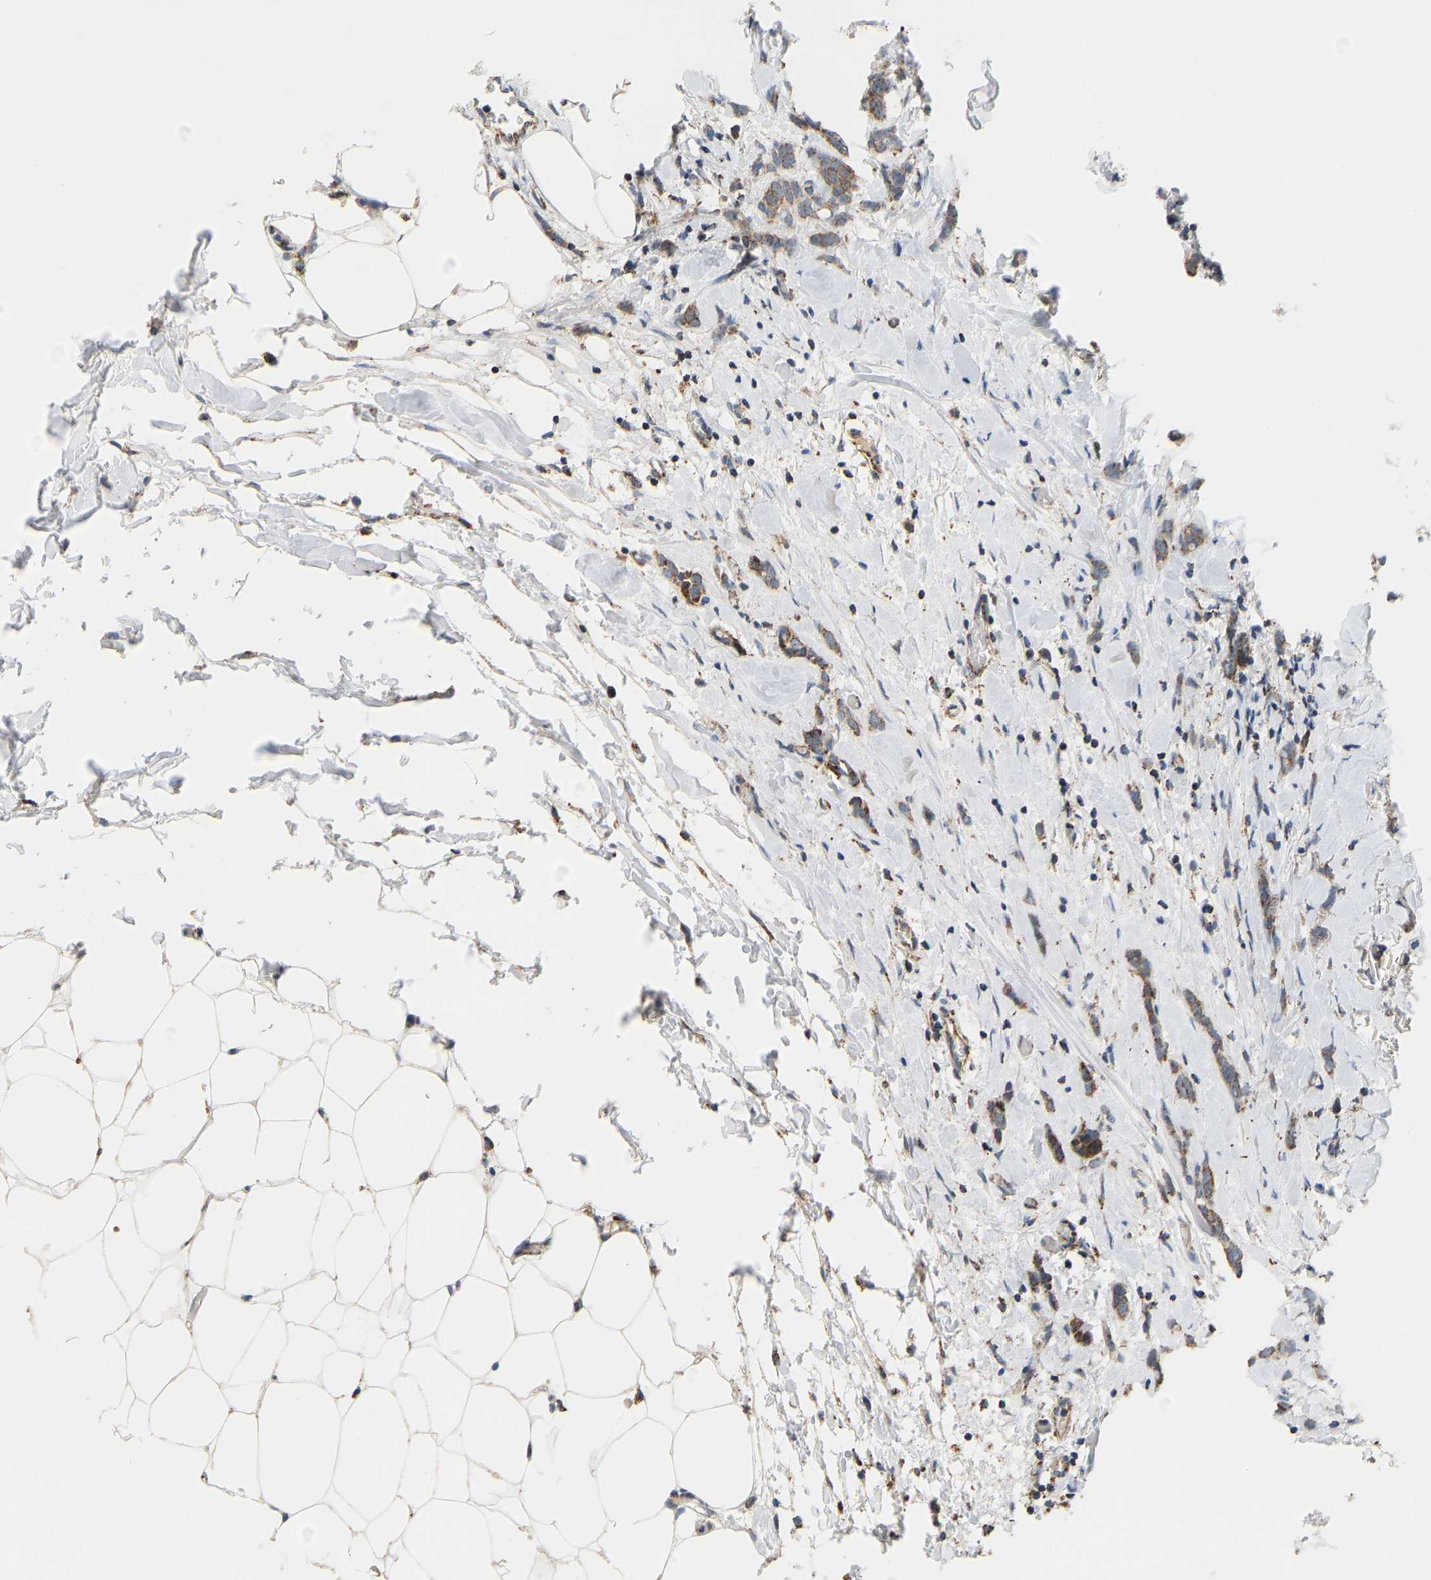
{"staining": {"intensity": "moderate", "quantity": ">75%", "location": "cytoplasmic/membranous"}, "tissue": "breast cancer", "cell_type": "Tumor cells", "image_type": "cancer", "snomed": [{"axis": "morphology", "description": "Lobular carcinoma, in situ"}, {"axis": "morphology", "description": "Lobular carcinoma"}, {"axis": "topography", "description": "Breast"}], "caption": "Breast lobular carcinoma in situ stained with DAB (3,3'-diaminobenzidine) immunohistochemistry (IHC) reveals medium levels of moderate cytoplasmic/membranous expression in approximately >75% of tumor cells.", "gene": "GPSM2", "patient": {"sex": "female", "age": 41}}